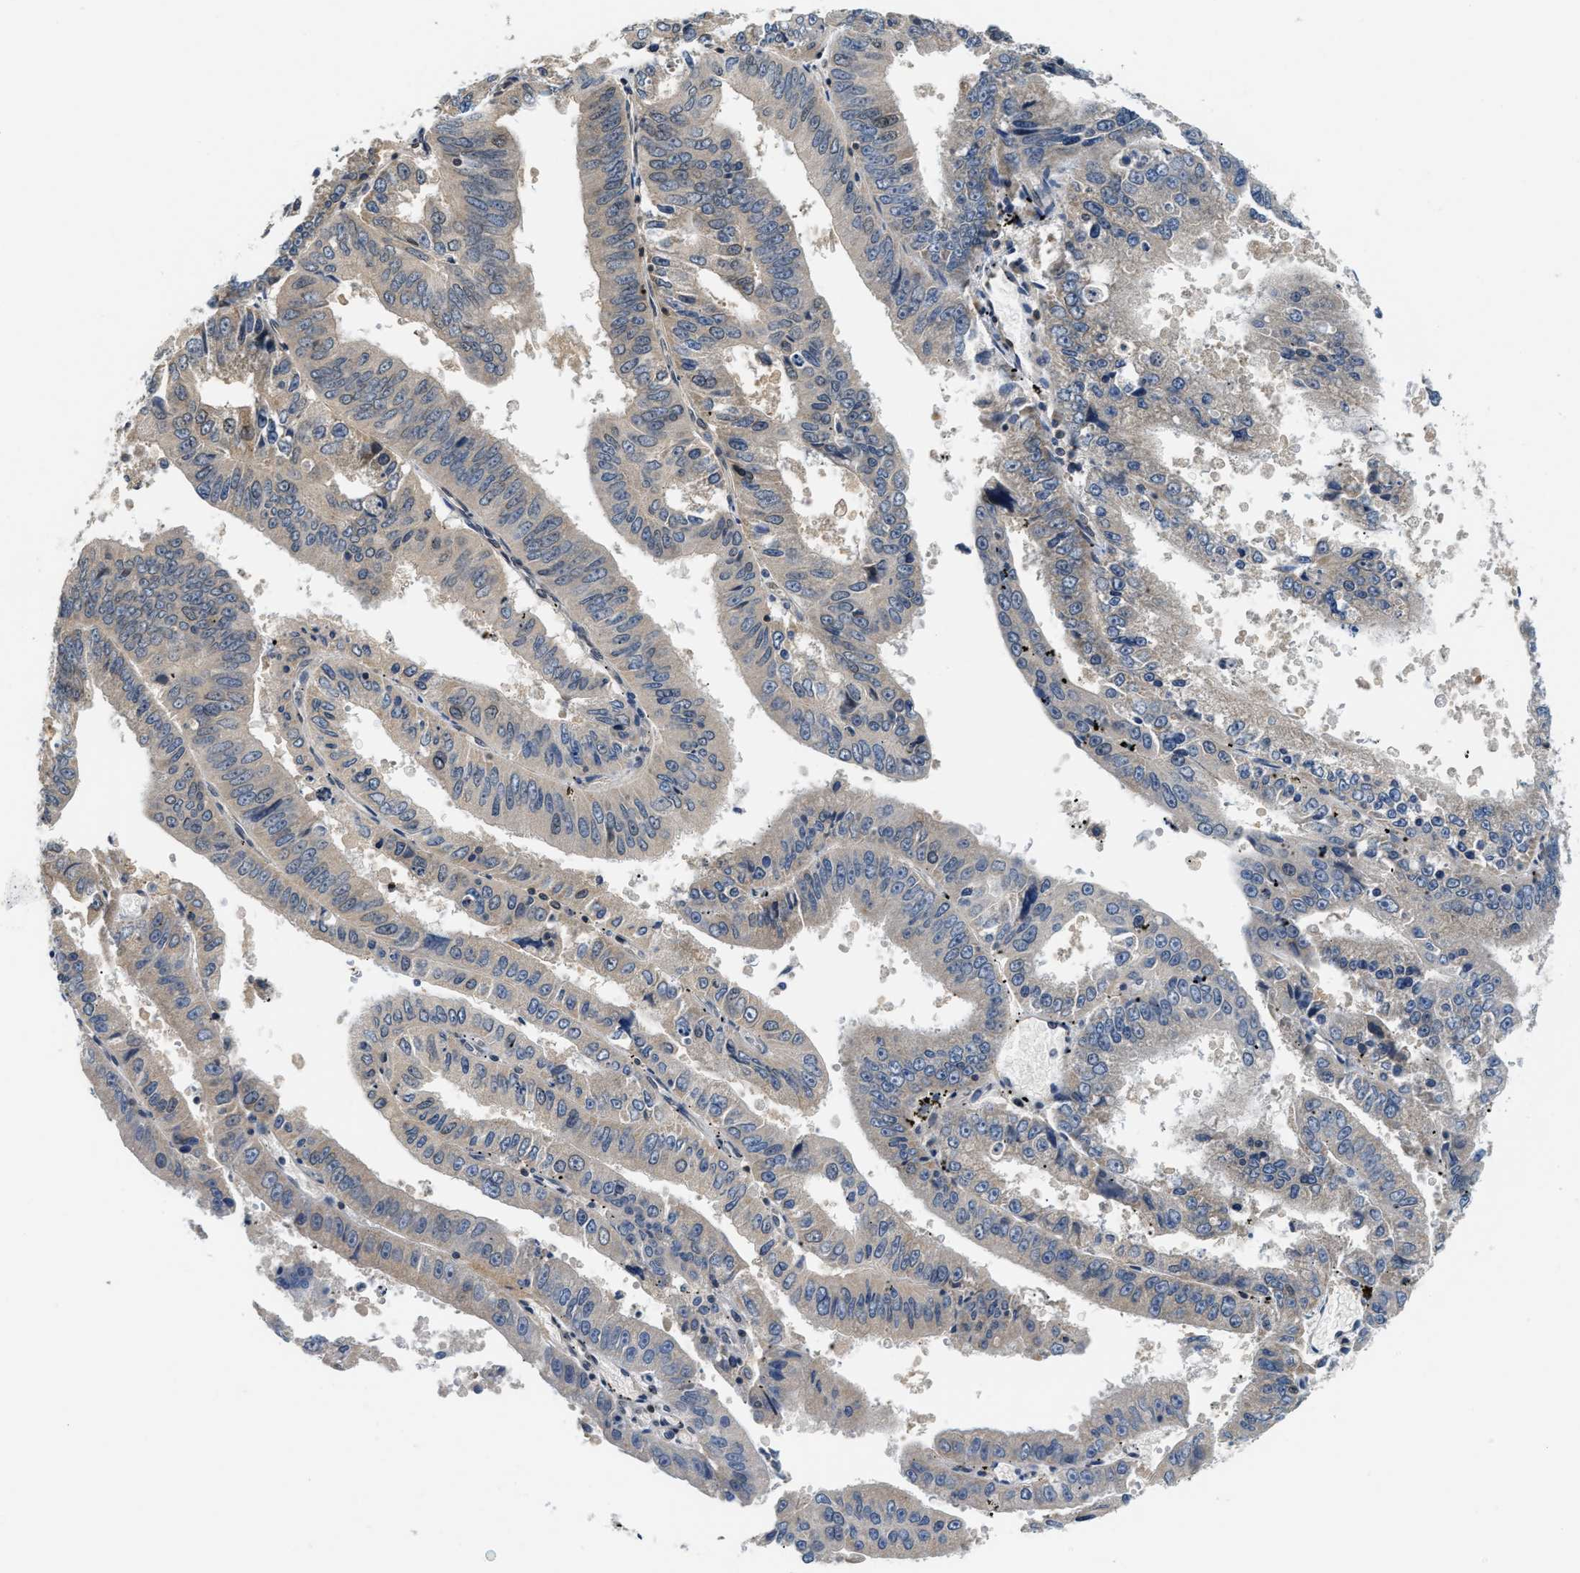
{"staining": {"intensity": "negative", "quantity": "none", "location": "none"}, "tissue": "endometrial cancer", "cell_type": "Tumor cells", "image_type": "cancer", "snomed": [{"axis": "morphology", "description": "Adenocarcinoma, NOS"}, {"axis": "topography", "description": "Endometrium"}], "caption": "Immunohistochemistry of human endometrial adenocarcinoma demonstrates no positivity in tumor cells.", "gene": "RAB29", "patient": {"sex": "female", "age": 66}}